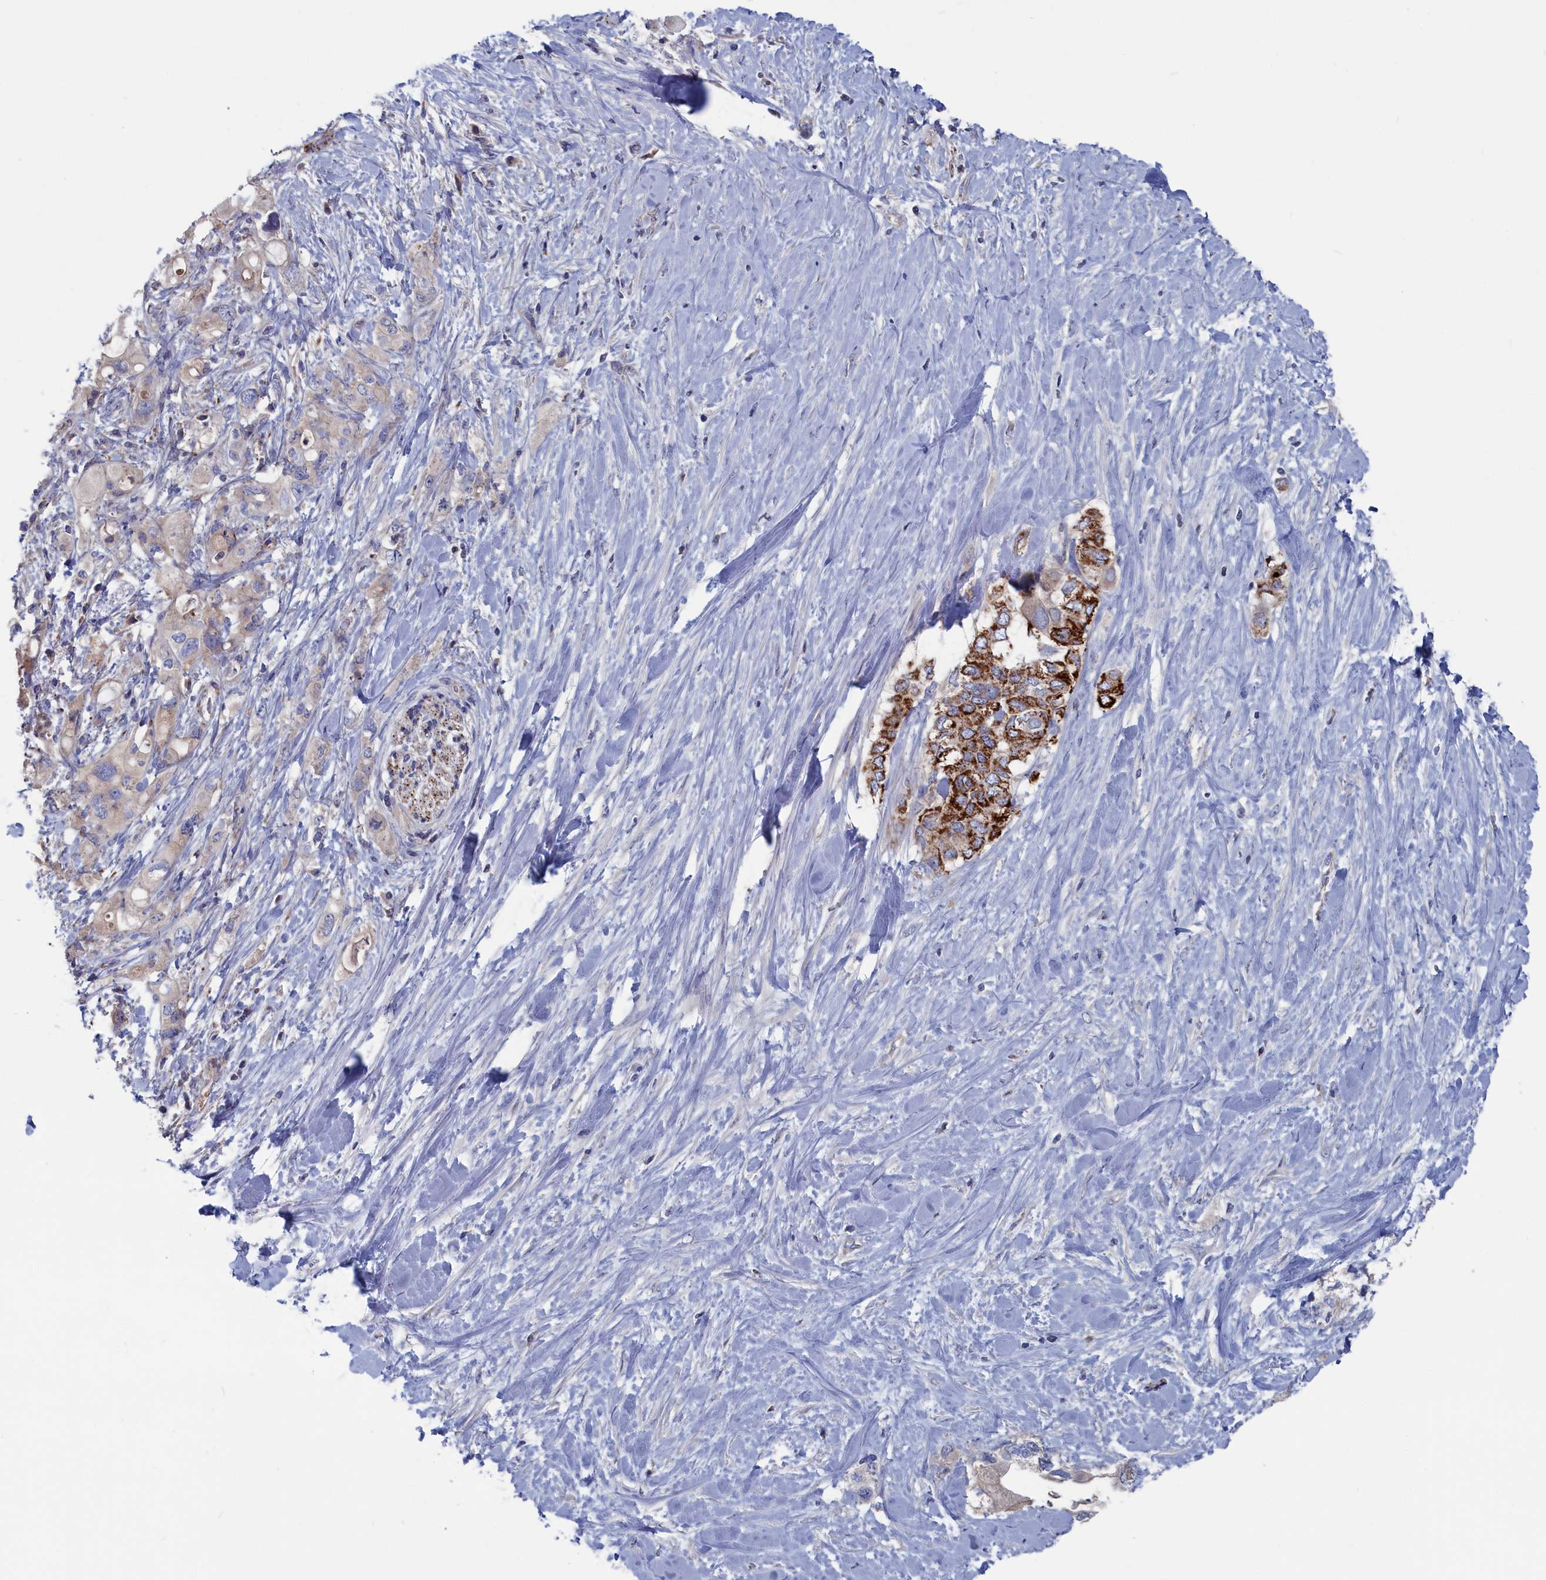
{"staining": {"intensity": "moderate", "quantity": "25%-75%", "location": "cytoplasmic/membranous"}, "tissue": "pancreatic cancer", "cell_type": "Tumor cells", "image_type": "cancer", "snomed": [{"axis": "morphology", "description": "Adenocarcinoma, NOS"}, {"axis": "topography", "description": "Pancreas"}], "caption": "A medium amount of moderate cytoplasmic/membranous staining is appreciated in approximately 25%-75% of tumor cells in pancreatic cancer tissue. (DAB = brown stain, brightfield microscopy at high magnification).", "gene": "CEND1", "patient": {"sex": "female", "age": 56}}